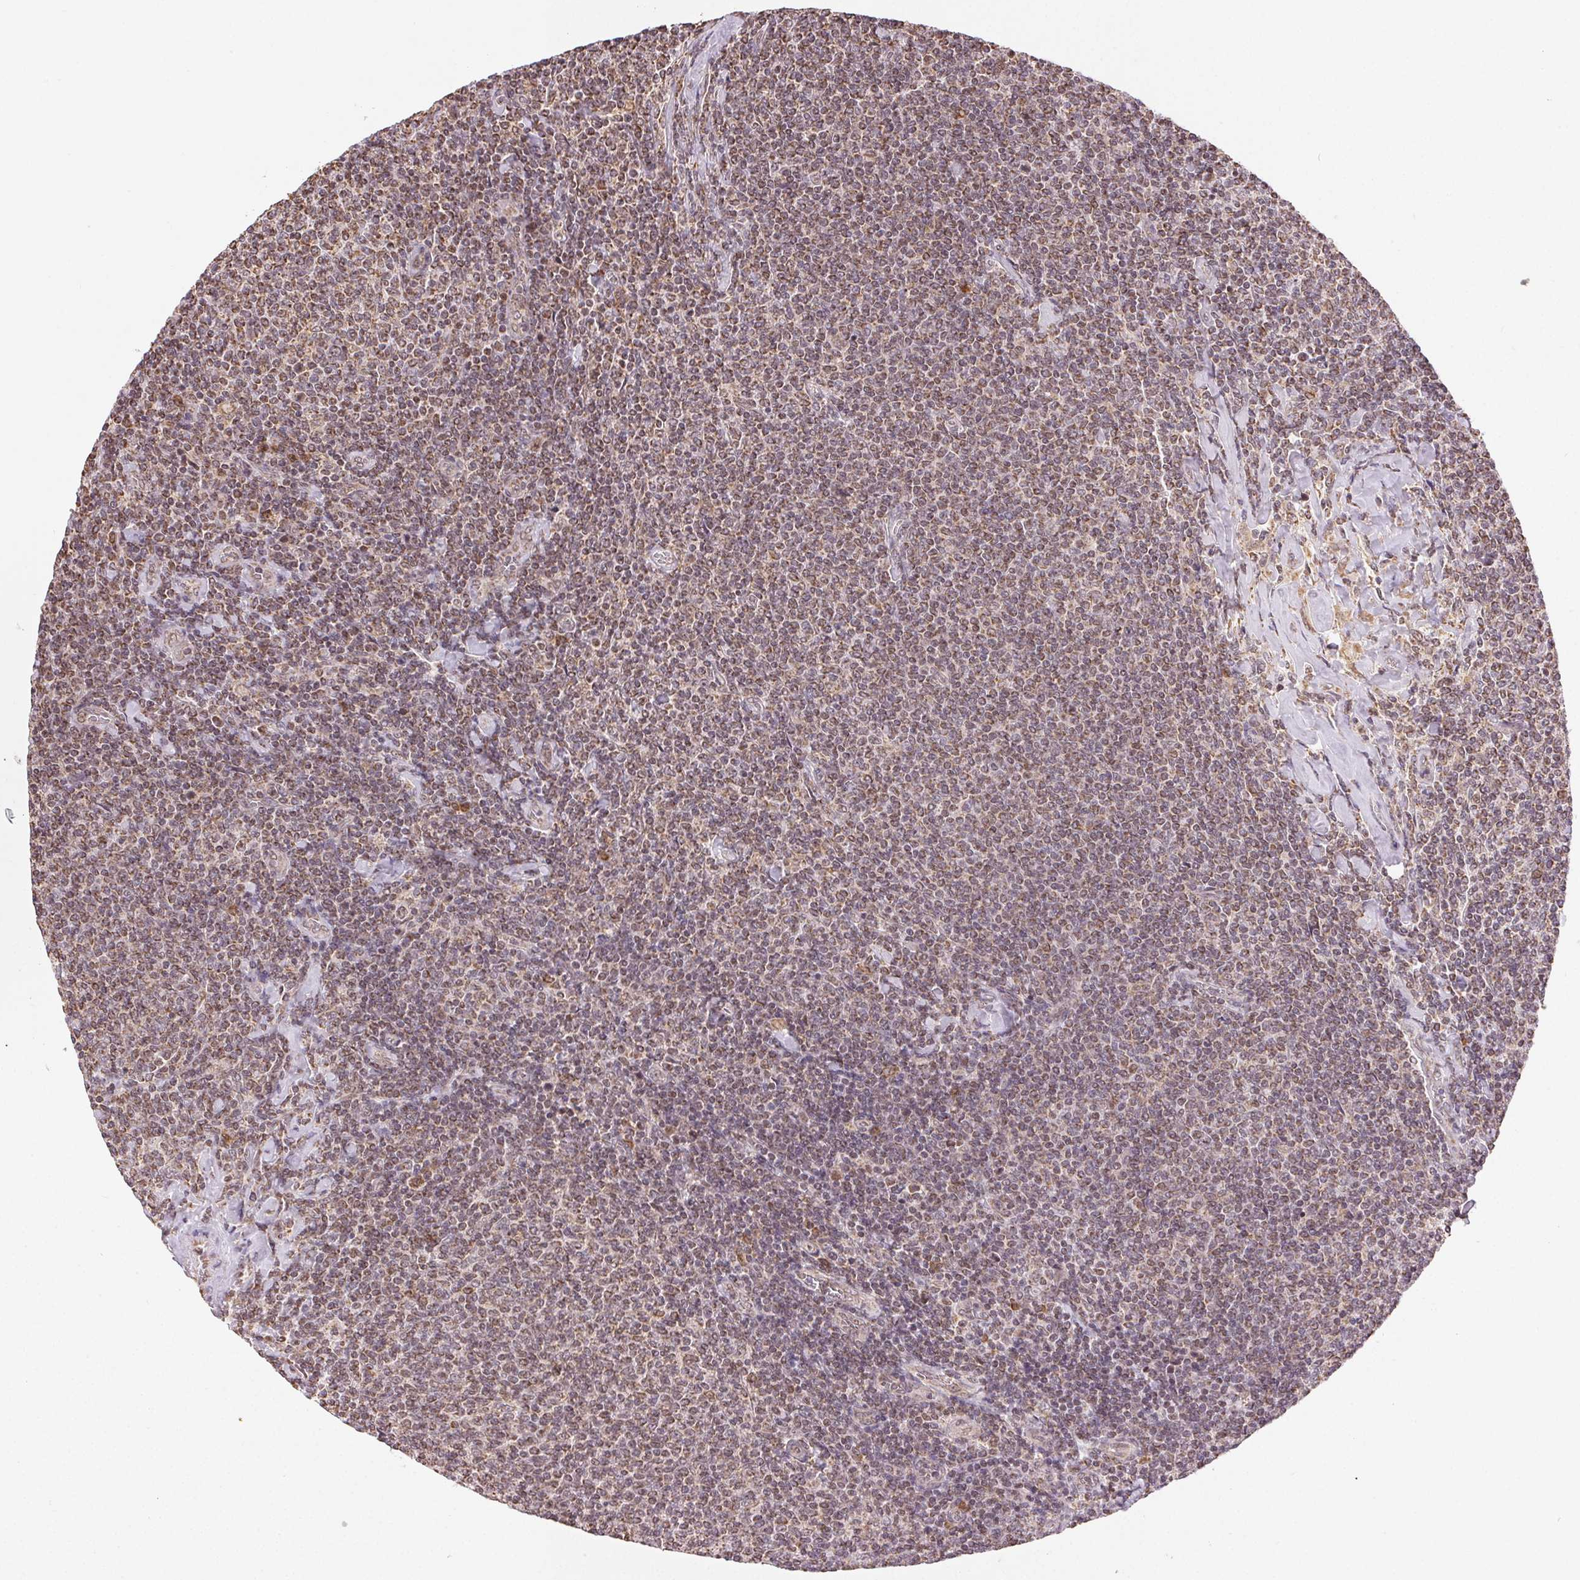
{"staining": {"intensity": "weak", "quantity": "25%-75%", "location": "nuclear"}, "tissue": "lymphoma", "cell_type": "Tumor cells", "image_type": "cancer", "snomed": [{"axis": "morphology", "description": "Malignant lymphoma, non-Hodgkin's type, Low grade"}, {"axis": "topography", "description": "Lymph node"}], "caption": "Protein analysis of malignant lymphoma, non-Hodgkin's type (low-grade) tissue exhibits weak nuclear expression in approximately 25%-75% of tumor cells.", "gene": "PIWIL4", "patient": {"sex": "male", "age": 52}}